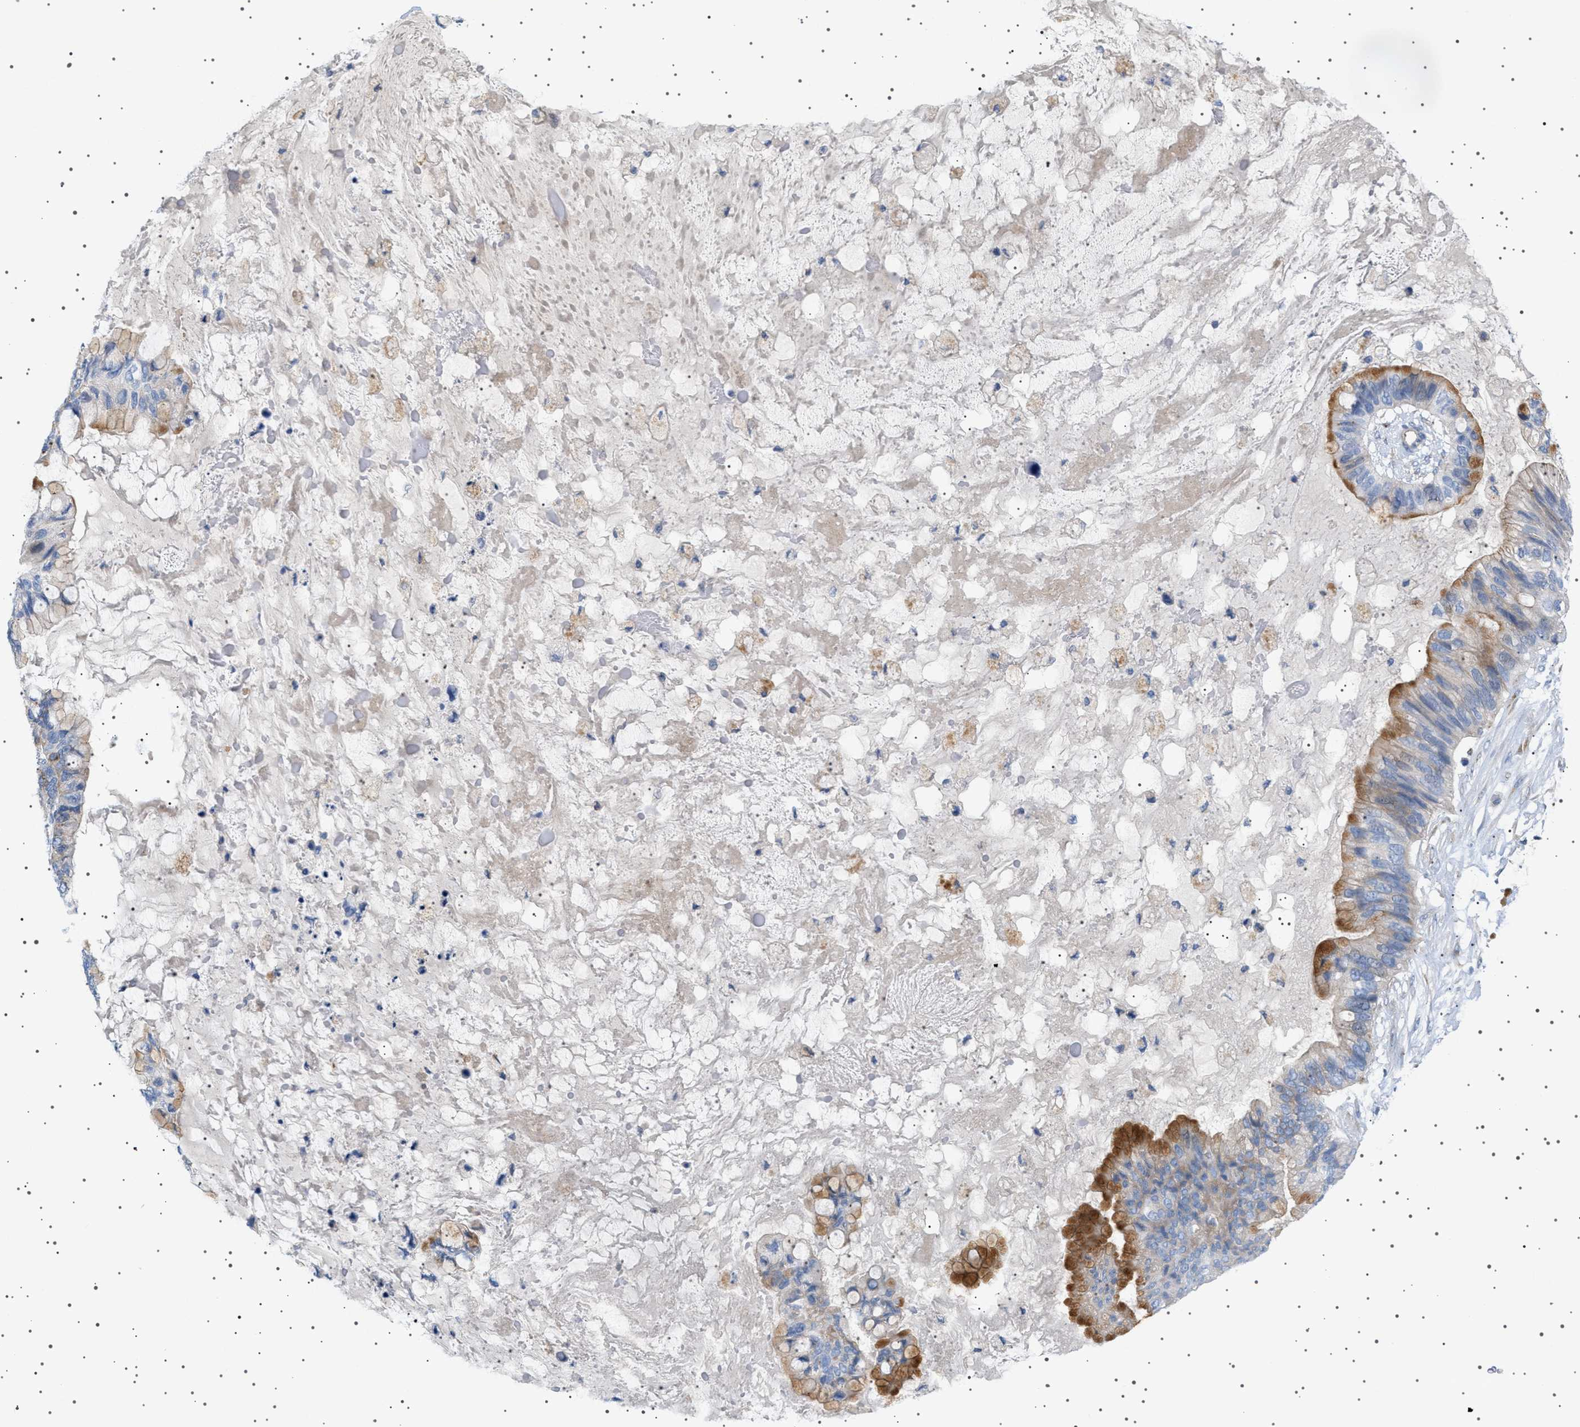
{"staining": {"intensity": "moderate", "quantity": "25%-75%", "location": "cytoplasmic/membranous"}, "tissue": "ovarian cancer", "cell_type": "Tumor cells", "image_type": "cancer", "snomed": [{"axis": "morphology", "description": "Cystadenocarcinoma, mucinous, NOS"}, {"axis": "topography", "description": "Ovary"}], "caption": "Immunohistochemical staining of ovarian mucinous cystadenocarcinoma displays moderate cytoplasmic/membranous protein positivity in about 25%-75% of tumor cells.", "gene": "ADCY10", "patient": {"sex": "female", "age": 80}}